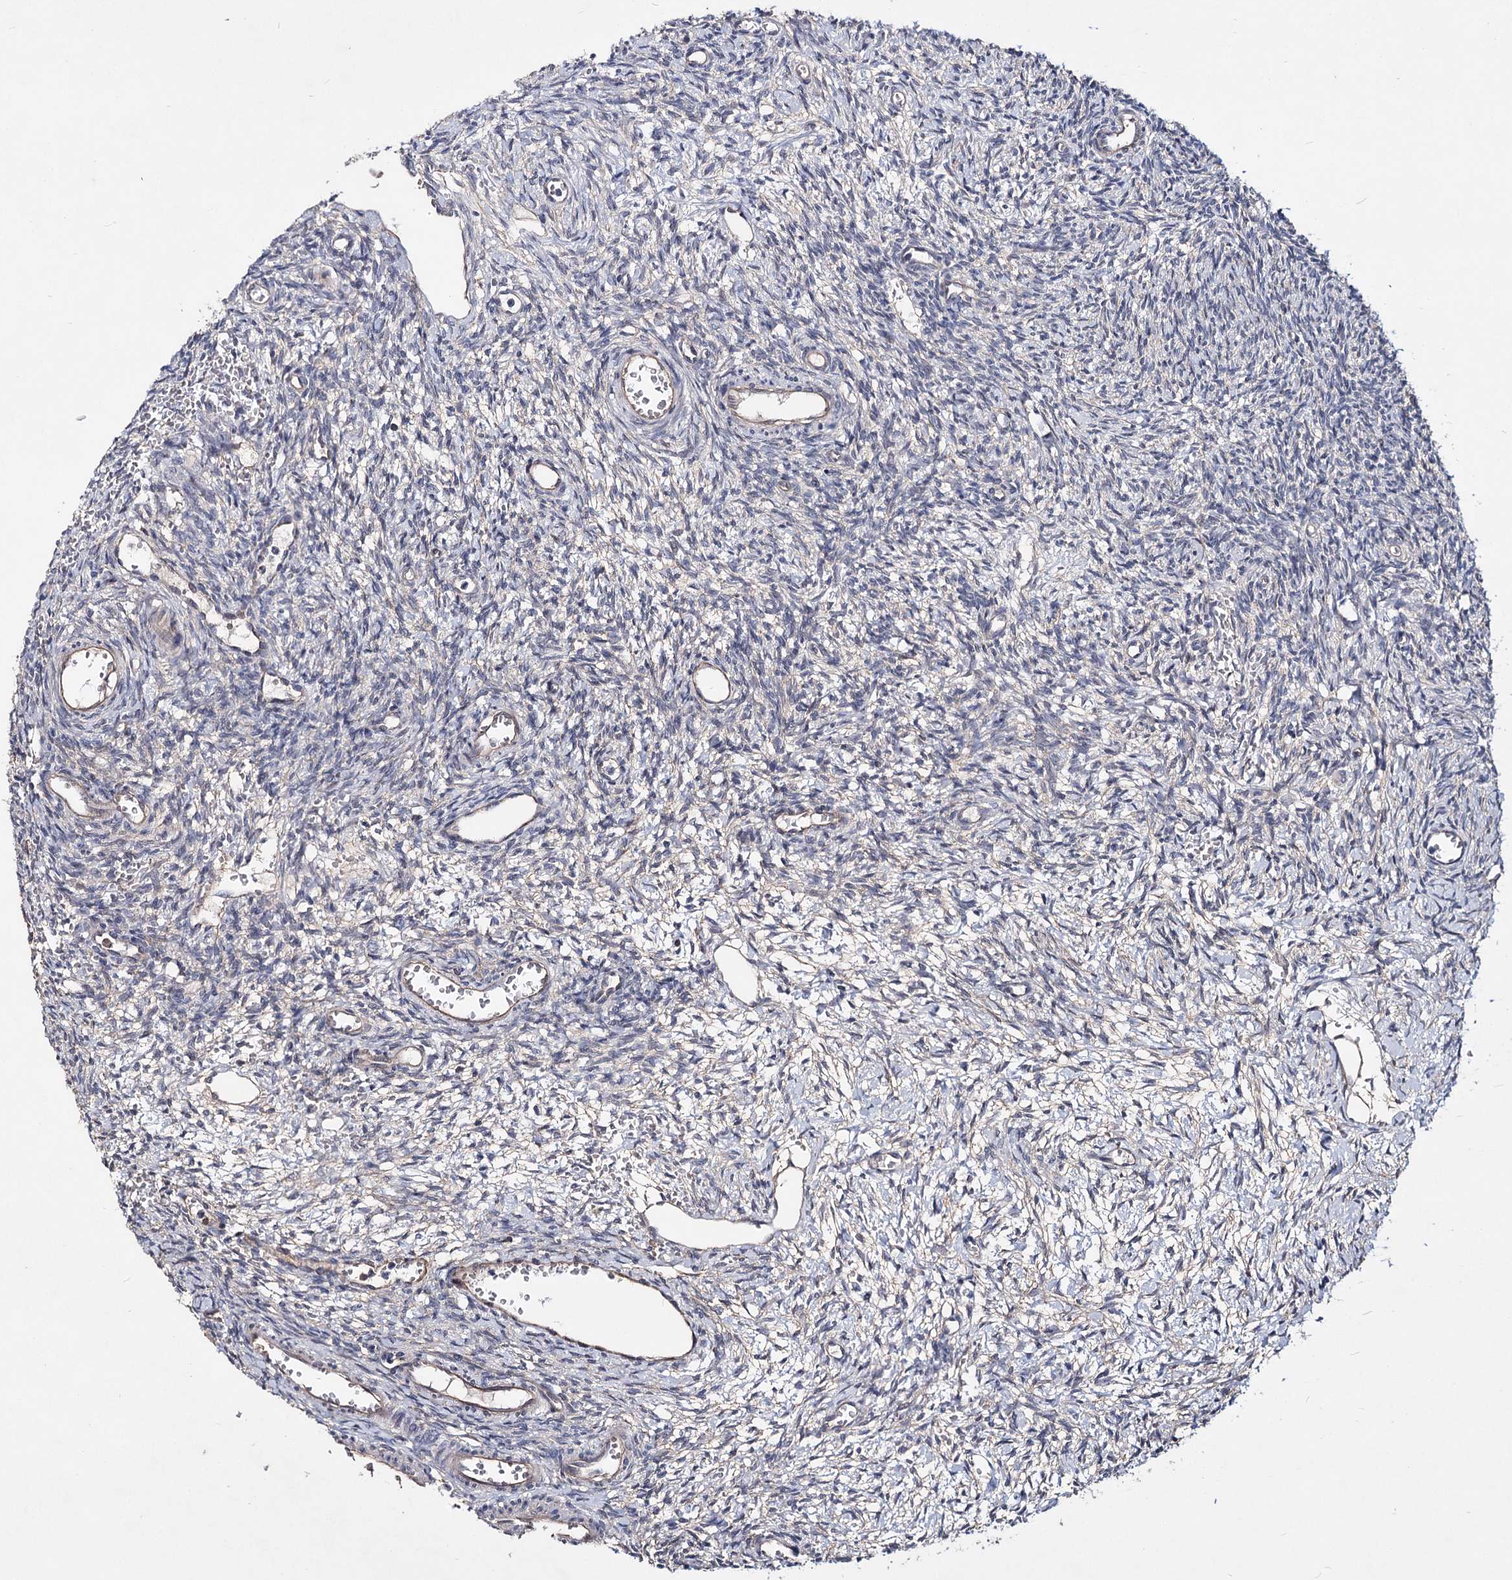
{"staining": {"intensity": "negative", "quantity": "none", "location": "none"}, "tissue": "ovary", "cell_type": "Ovarian stroma cells", "image_type": "normal", "snomed": [{"axis": "morphology", "description": "Normal tissue, NOS"}, {"axis": "topography", "description": "Ovary"}], "caption": "A high-resolution photomicrograph shows IHC staining of benign ovary, which reveals no significant positivity in ovarian stroma cells. (Stains: DAB immunohistochemistry (IHC) with hematoxylin counter stain, Microscopy: brightfield microscopy at high magnification).", "gene": "TMEM218", "patient": {"sex": "female", "age": 39}}